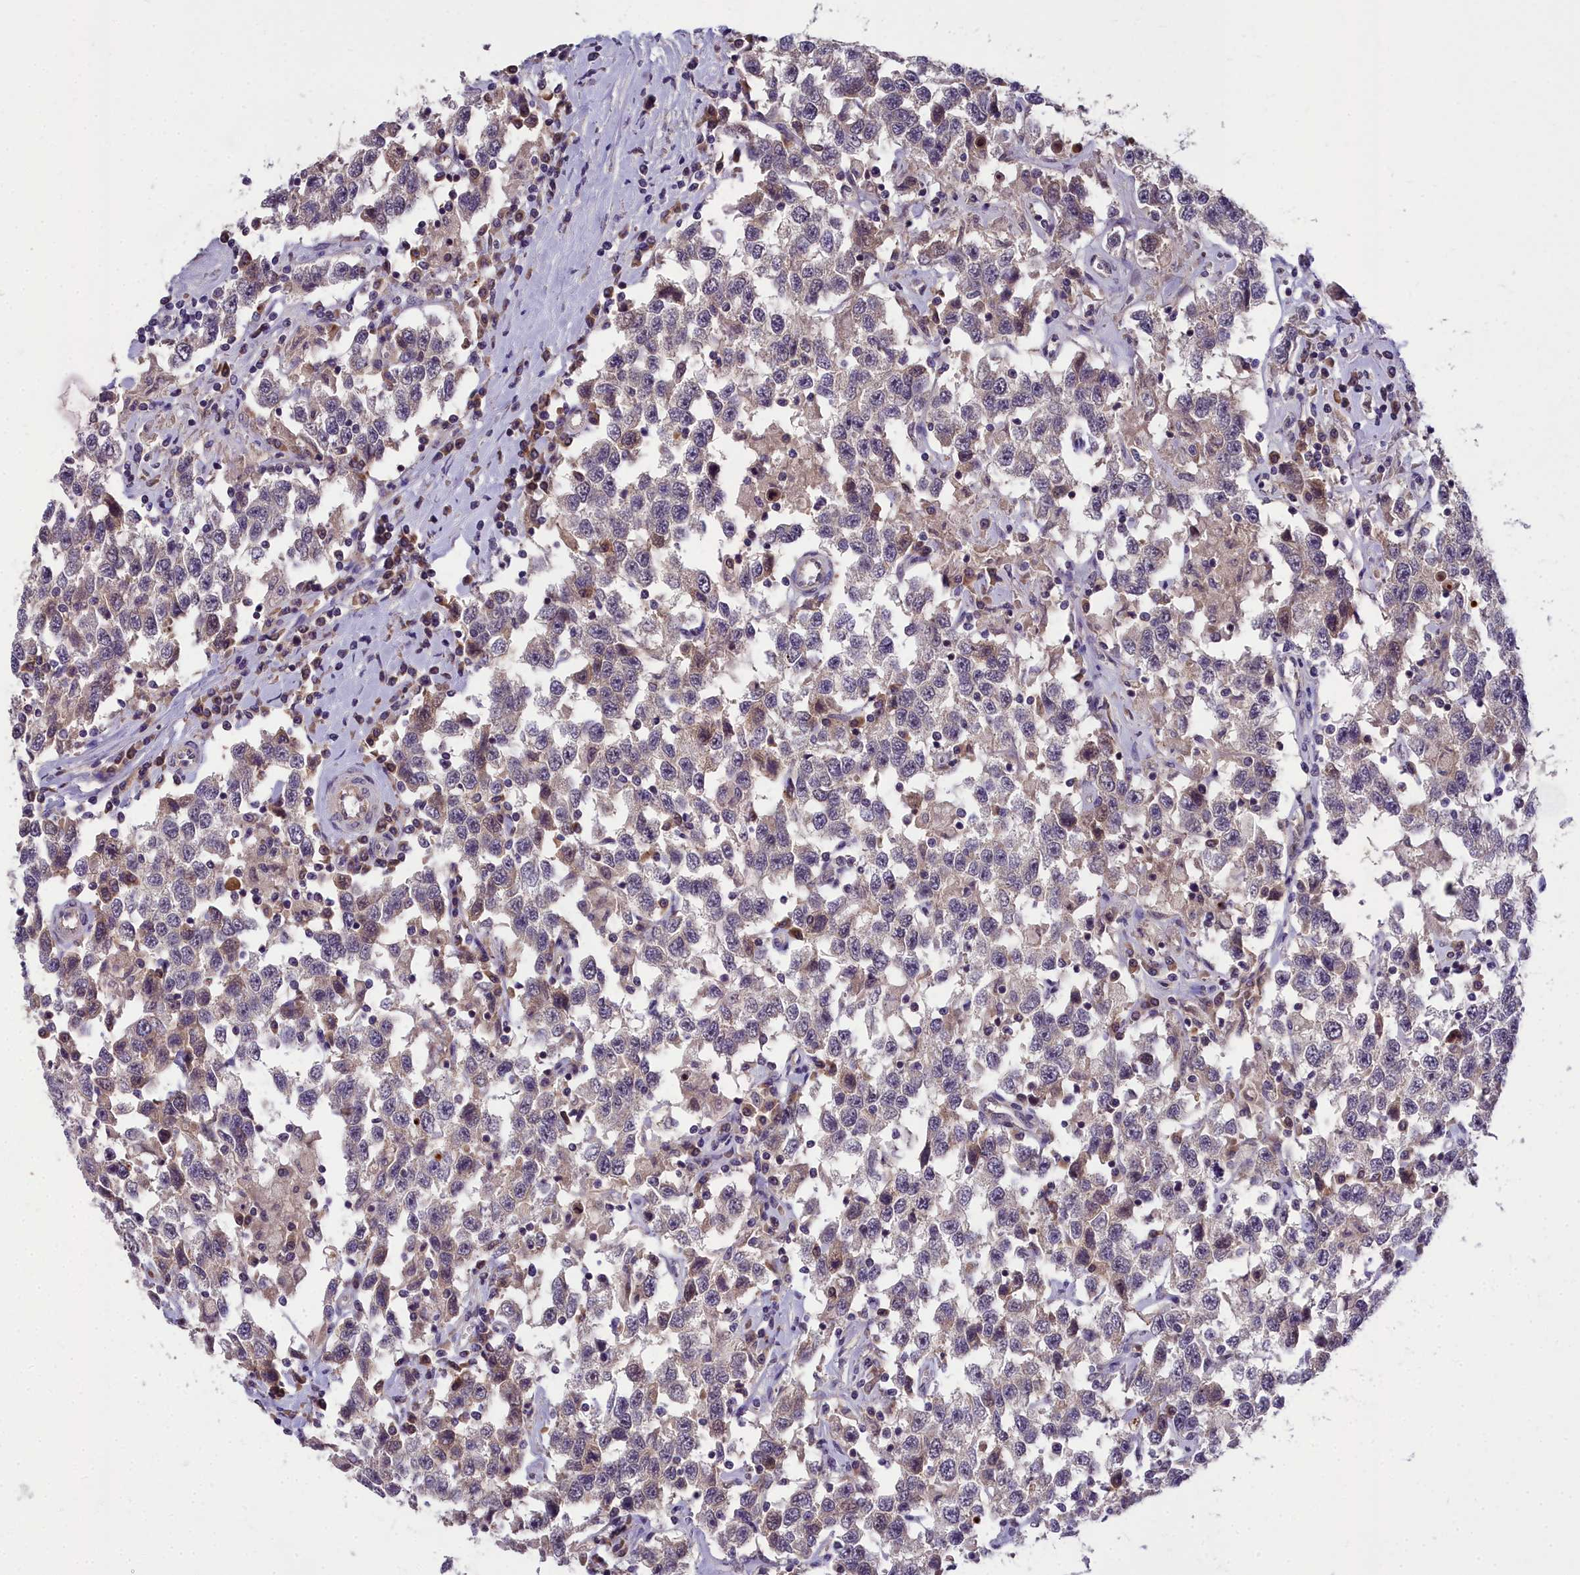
{"staining": {"intensity": "weak", "quantity": "<25%", "location": "nuclear"}, "tissue": "testis cancer", "cell_type": "Tumor cells", "image_type": "cancer", "snomed": [{"axis": "morphology", "description": "Seminoma, NOS"}, {"axis": "topography", "description": "Testis"}], "caption": "High power microscopy histopathology image of an IHC histopathology image of testis cancer, revealing no significant staining in tumor cells. (DAB (3,3'-diaminobenzidine) IHC visualized using brightfield microscopy, high magnification).", "gene": "ZNF333", "patient": {"sex": "male", "age": 41}}